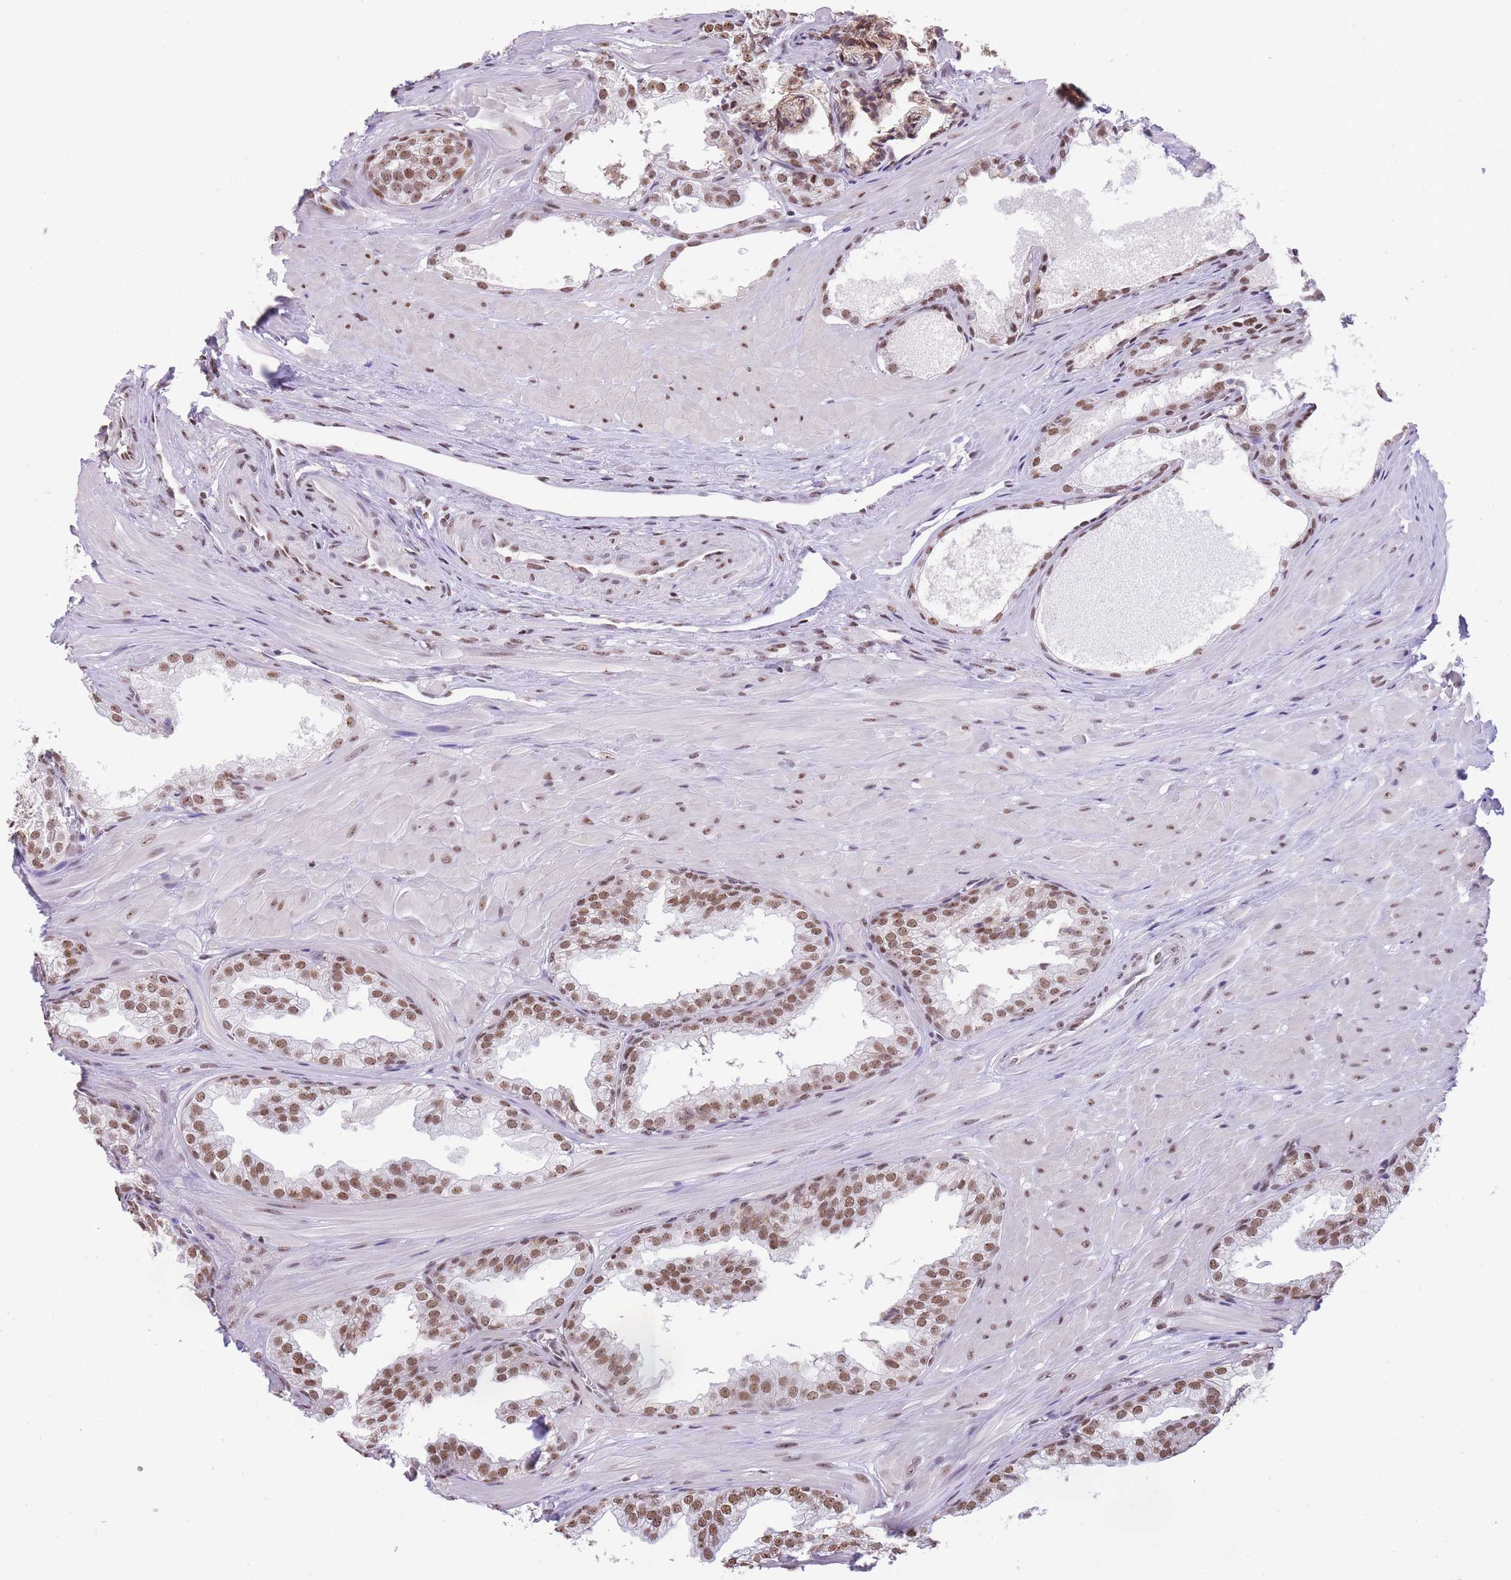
{"staining": {"intensity": "strong", "quantity": ">75%", "location": "nuclear"}, "tissue": "prostate", "cell_type": "Glandular cells", "image_type": "normal", "snomed": [{"axis": "morphology", "description": "Normal tissue, NOS"}, {"axis": "topography", "description": "Prostate"}, {"axis": "topography", "description": "Peripheral nerve tissue"}], "caption": "Prostate stained for a protein shows strong nuclear positivity in glandular cells. (brown staining indicates protein expression, while blue staining denotes nuclei).", "gene": "EVC2", "patient": {"sex": "male", "age": 55}}